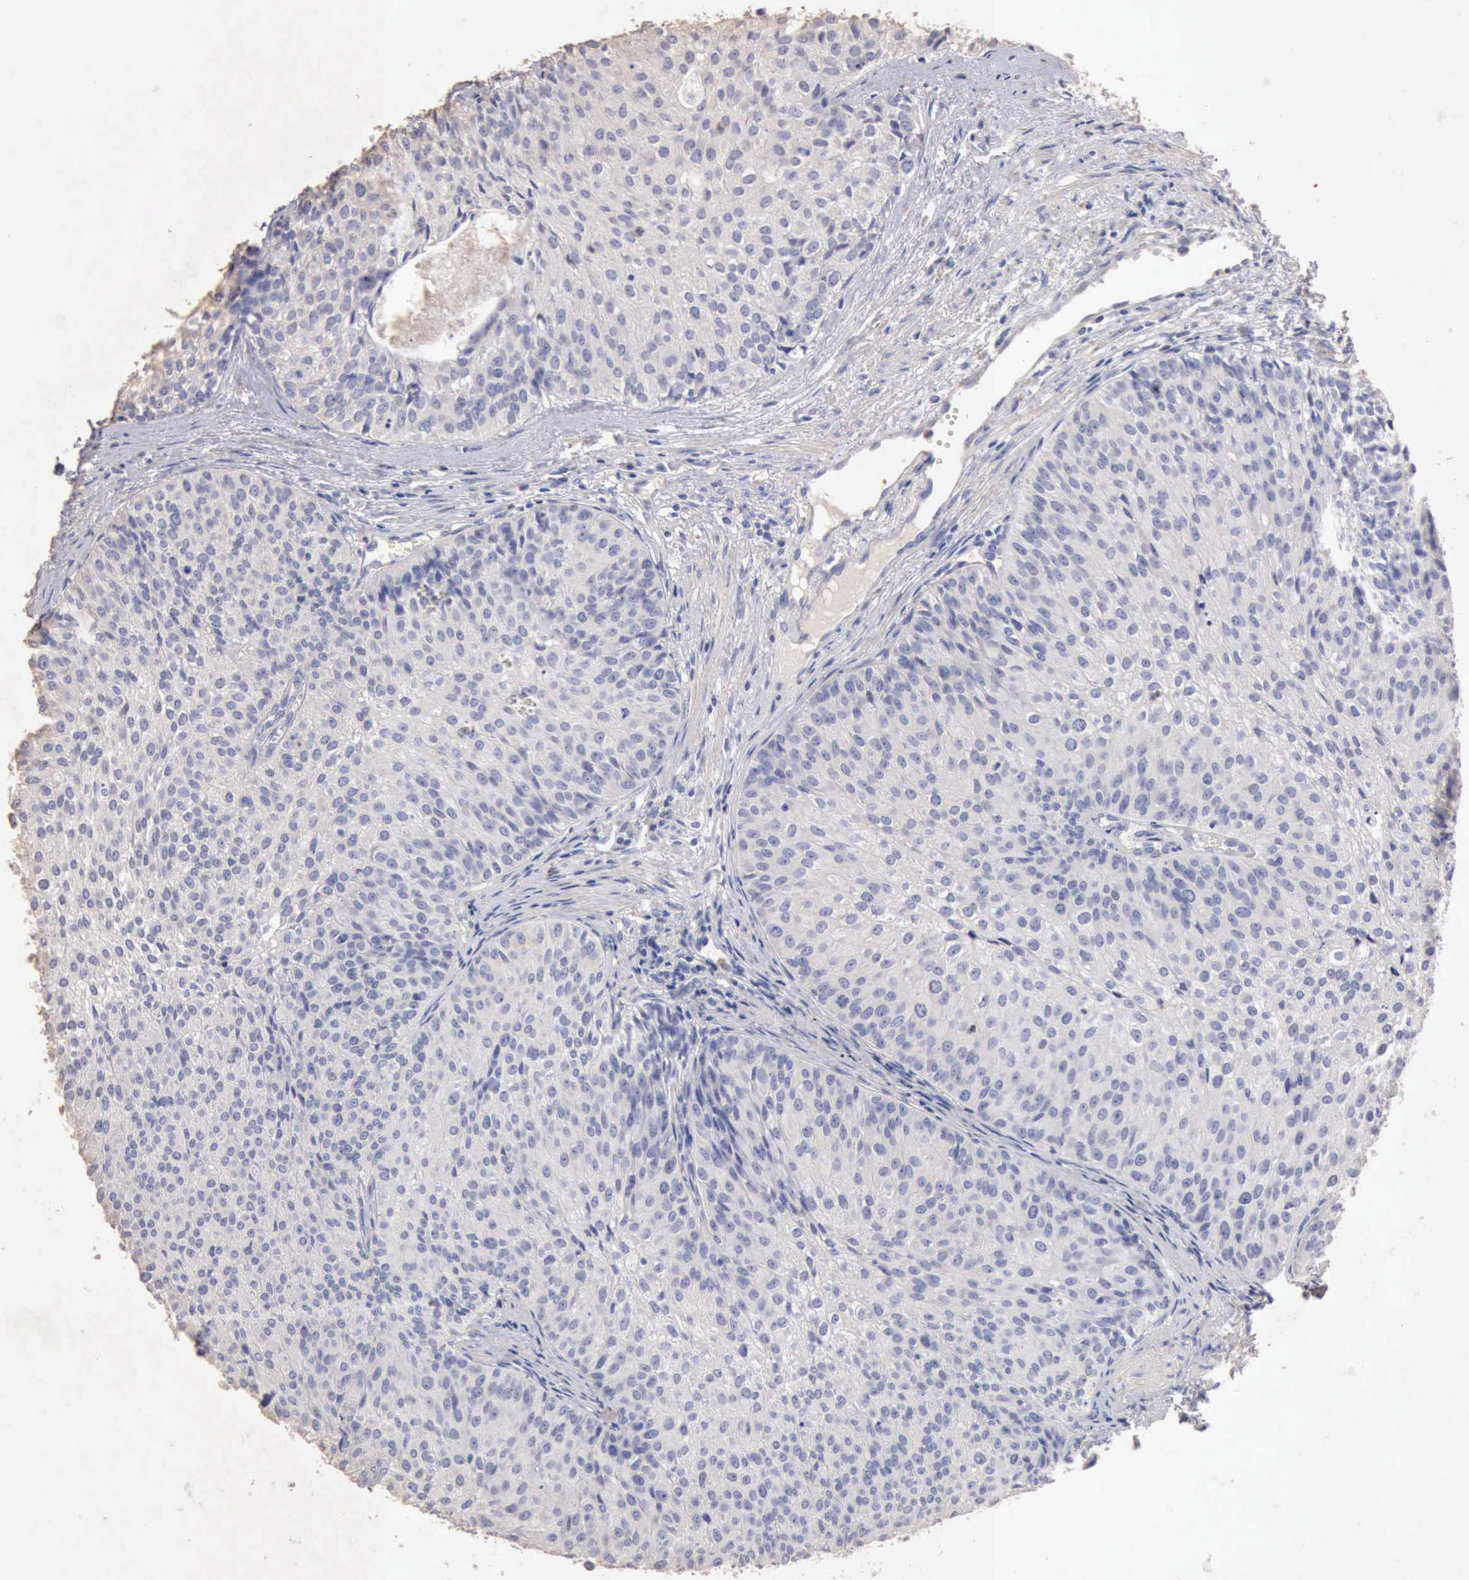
{"staining": {"intensity": "negative", "quantity": "none", "location": "none"}, "tissue": "urothelial cancer", "cell_type": "Tumor cells", "image_type": "cancer", "snomed": [{"axis": "morphology", "description": "Urothelial carcinoma, Low grade"}, {"axis": "topography", "description": "Urinary bladder"}], "caption": "High power microscopy micrograph of an IHC micrograph of urothelial carcinoma (low-grade), revealing no significant positivity in tumor cells.", "gene": "KRT6B", "patient": {"sex": "female", "age": 73}}